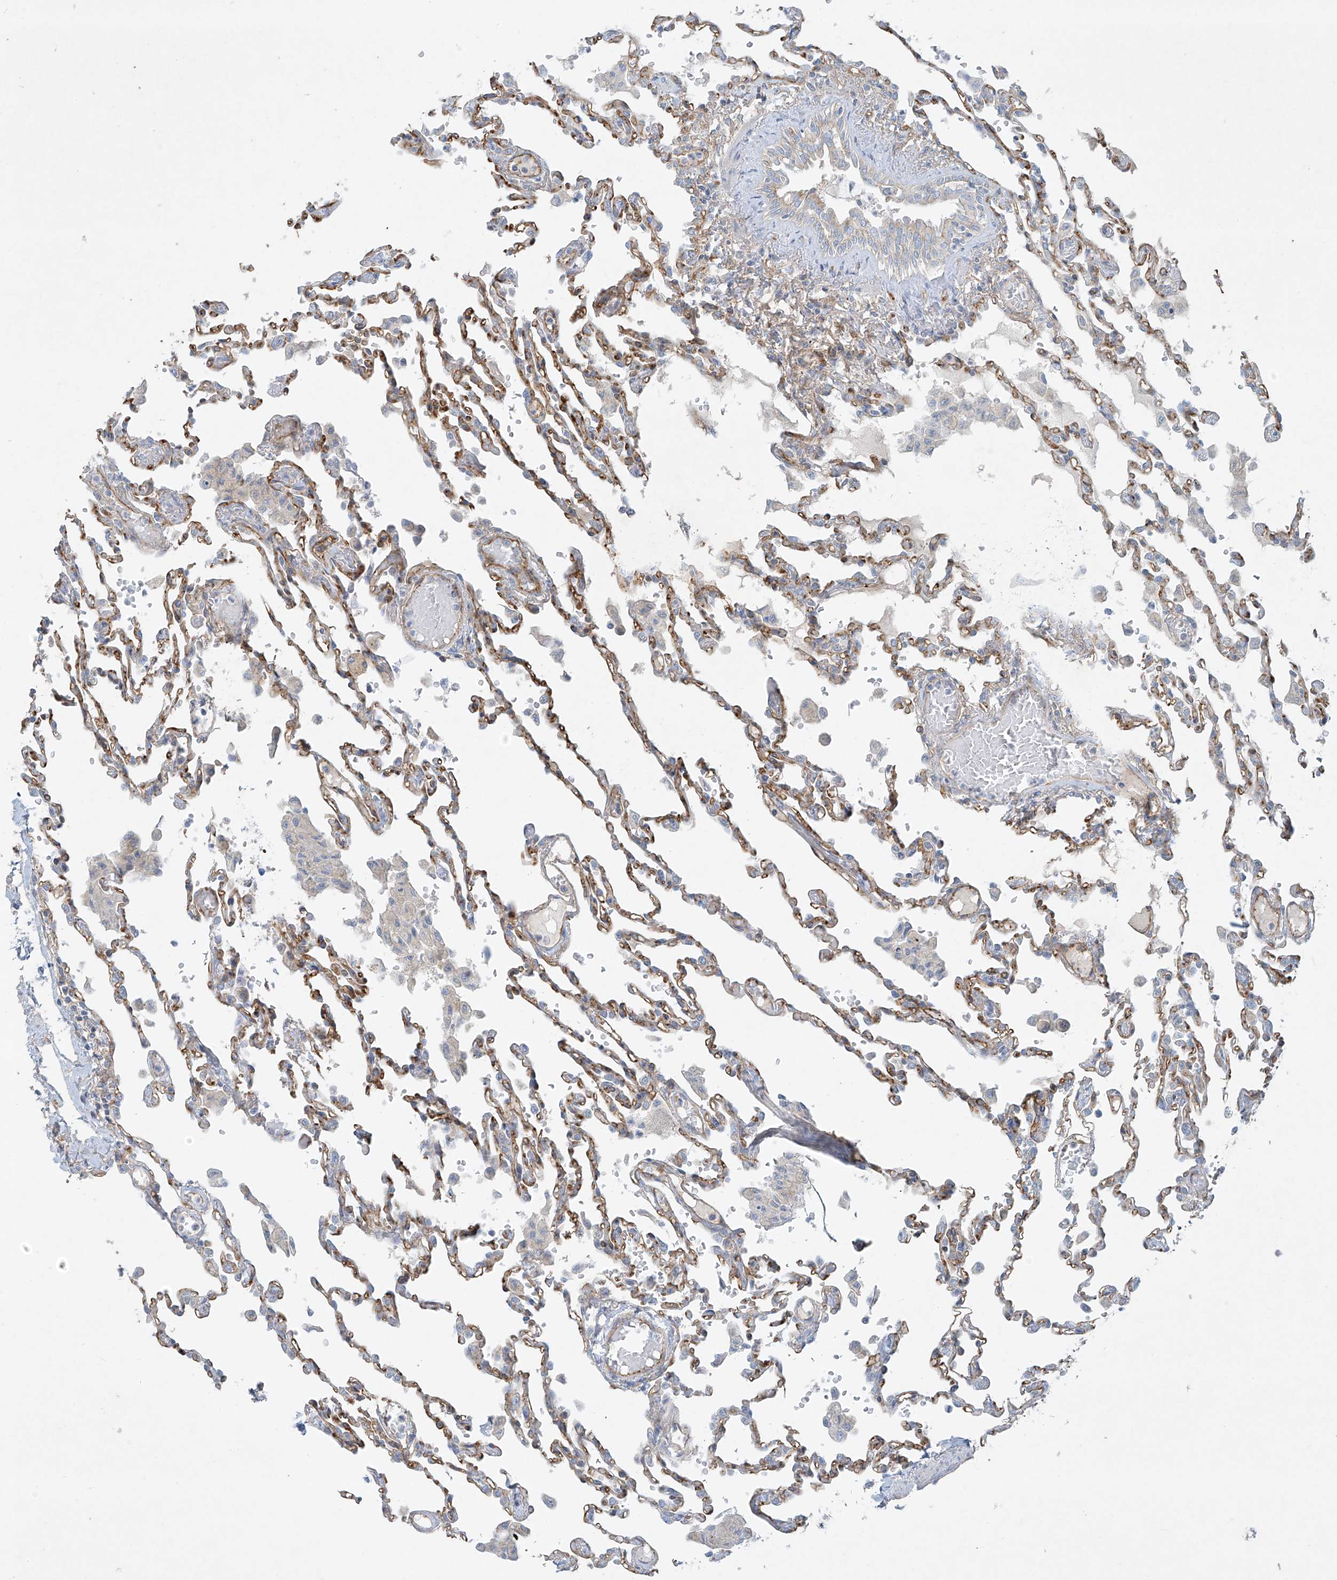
{"staining": {"intensity": "moderate", "quantity": "25%-75%", "location": "cytoplasmic/membranous"}, "tissue": "lung", "cell_type": "Alveolar cells", "image_type": "normal", "snomed": [{"axis": "morphology", "description": "Normal tissue, NOS"}, {"axis": "topography", "description": "Bronchus"}, {"axis": "topography", "description": "Lung"}], "caption": "The image demonstrates immunohistochemical staining of normal lung. There is moderate cytoplasmic/membranous positivity is present in about 25%-75% of alveolar cells.", "gene": "VAMP5", "patient": {"sex": "female", "age": 49}}